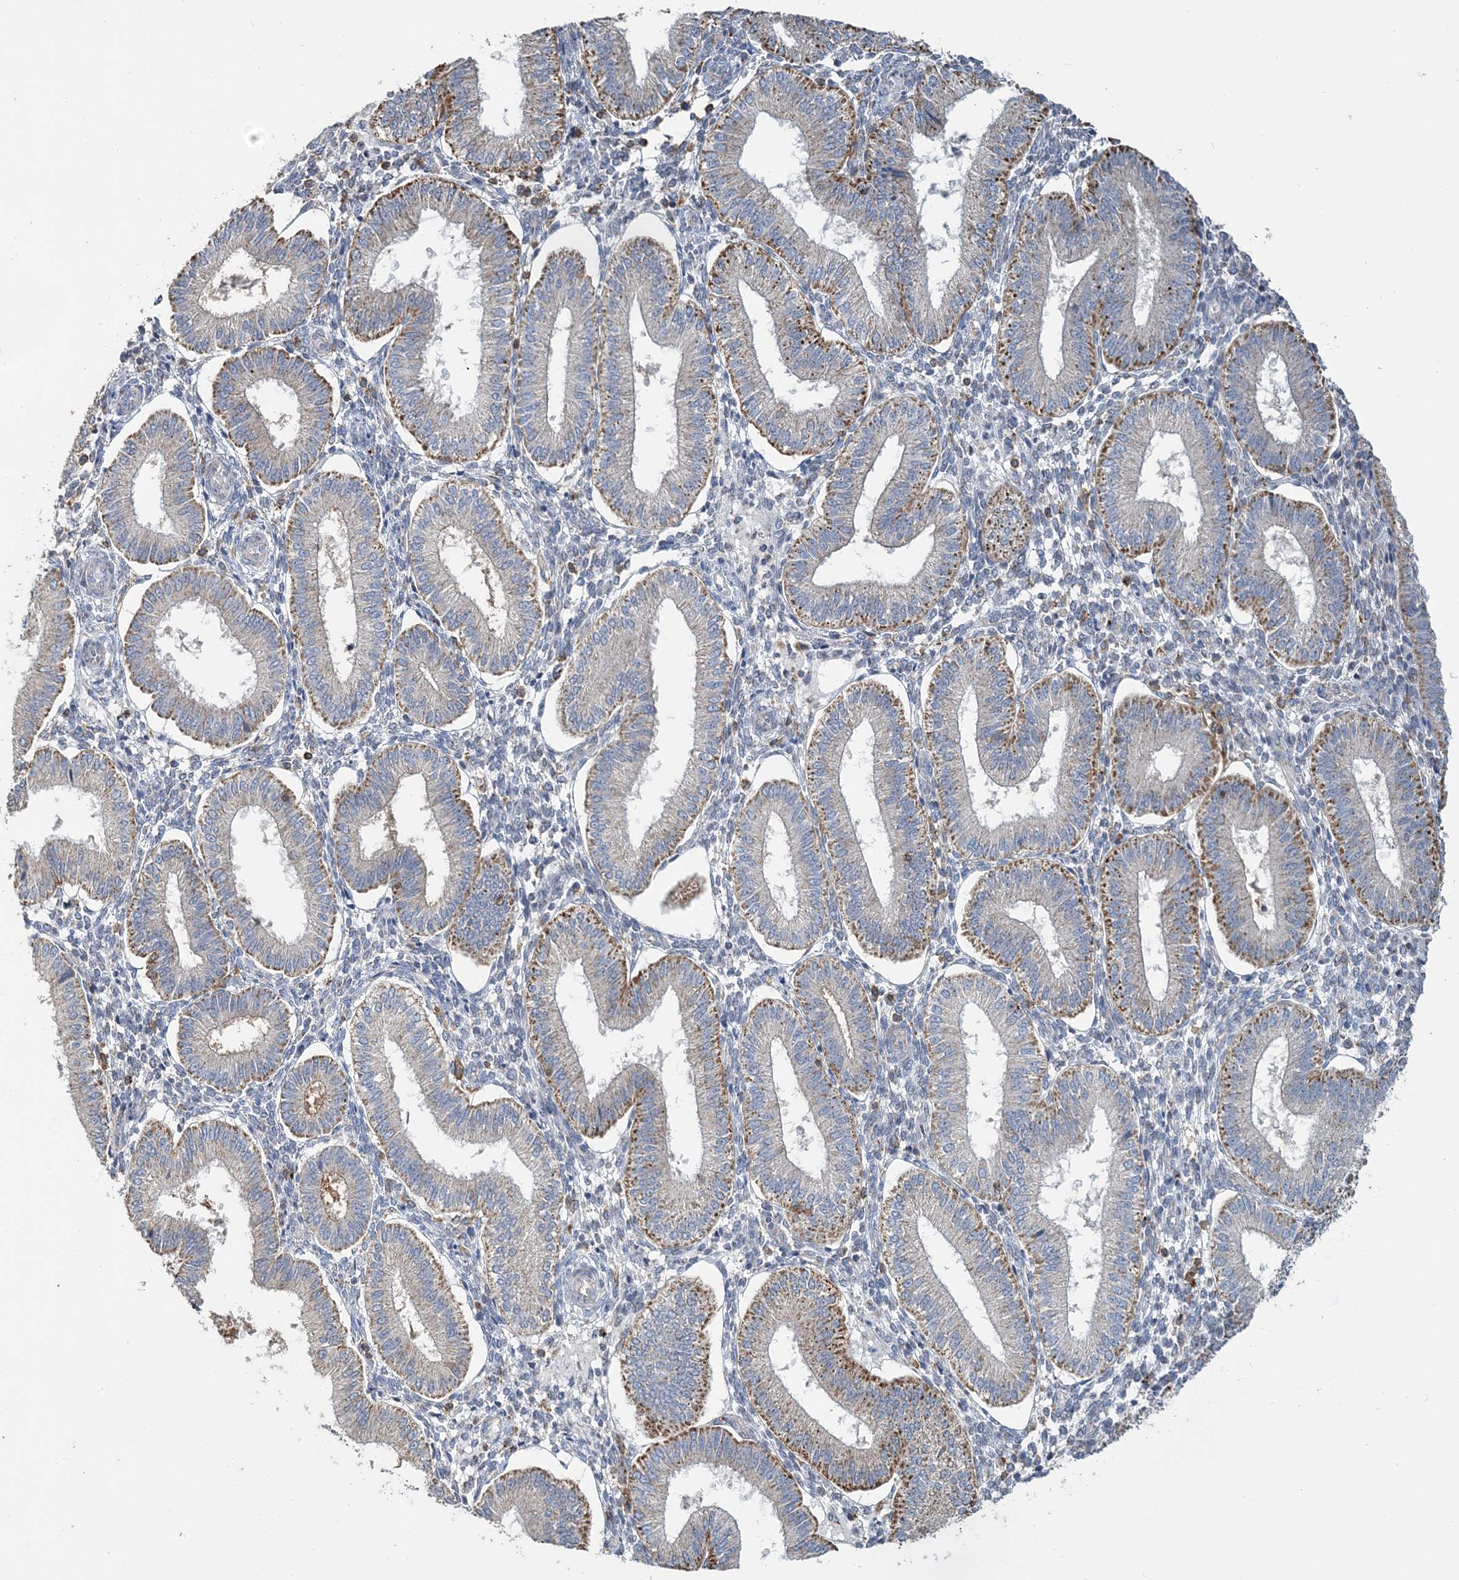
{"staining": {"intensity": "moderate", "quantity": "<25%", "location": "cytoplasmic/membranous"}, "tissue": "endometrium", "cell_type": "Cells in endometrial stroma", "image_type": "normal", "snomed": [{"axis": "morphology", "description": "Normal tissue, NOS"}, {"axis": "topography", "description": "Endometrium"}], "caption": "Immunohistochemical staining of benign endometrium displays moderate cytoplasmic/membranous protein staining in approximately <25% of cells in endometrial stroma.", "gene": "TMLHE", "patient": {"sex": "female", "age": 39}}